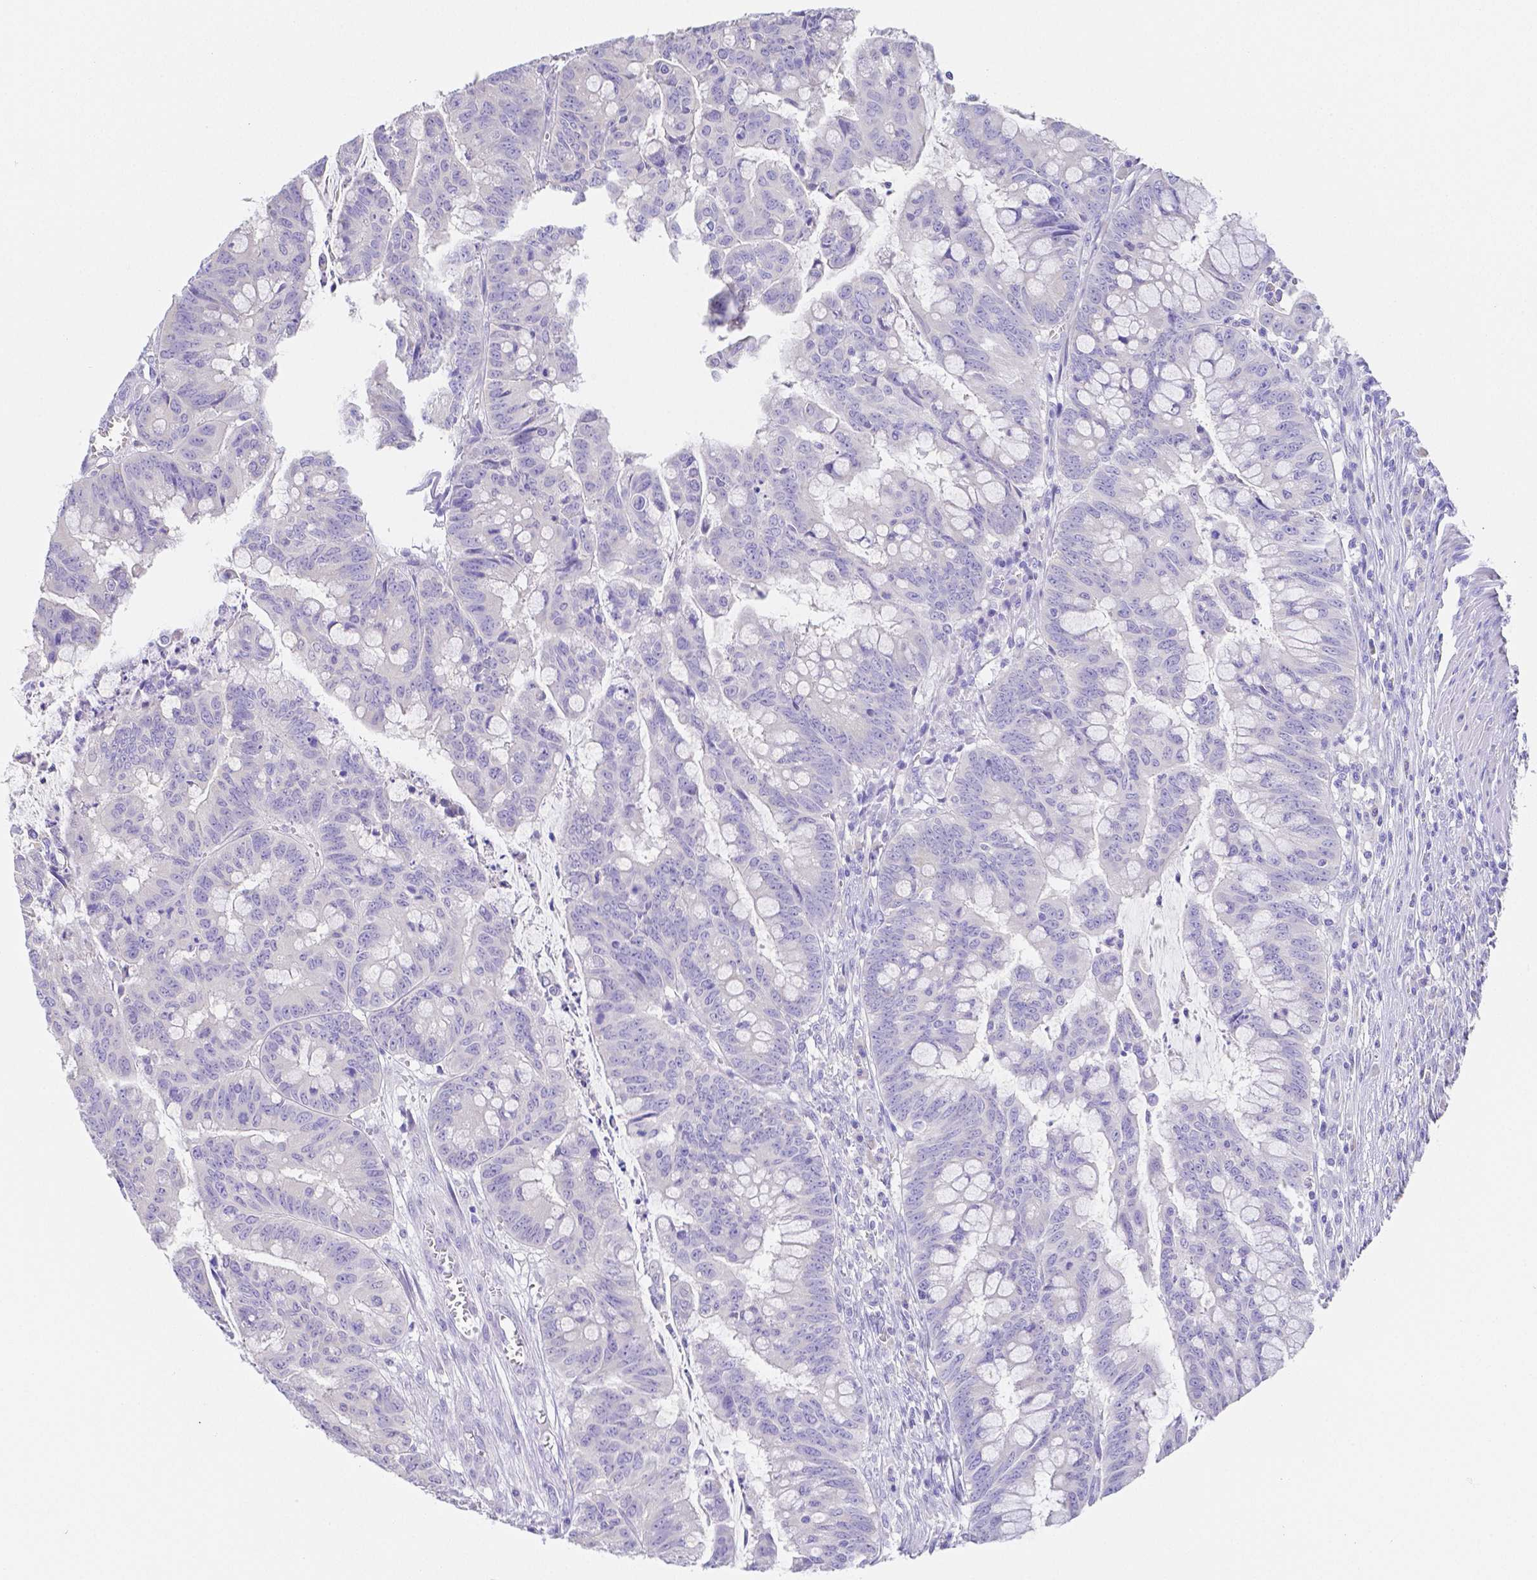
{"staining": {"intensity": "negative", "quantity": "none", "location": "none"}, "tissue": "colorectal cancer", "cell_type": "Tumor cells", "image_type": "cancer", "snomed": [{"axis": "morphology", "description": "Adenocarcinoma, NOS"}, {"axis": "topography", "description": "Colon"}], "caption": "Protein analysis of colorectal cancer (adenocarcinoma) displays no significant staining in tumor cells.", "gene": "ZG16B", "patient": {"sex": "male", "age": 62}}